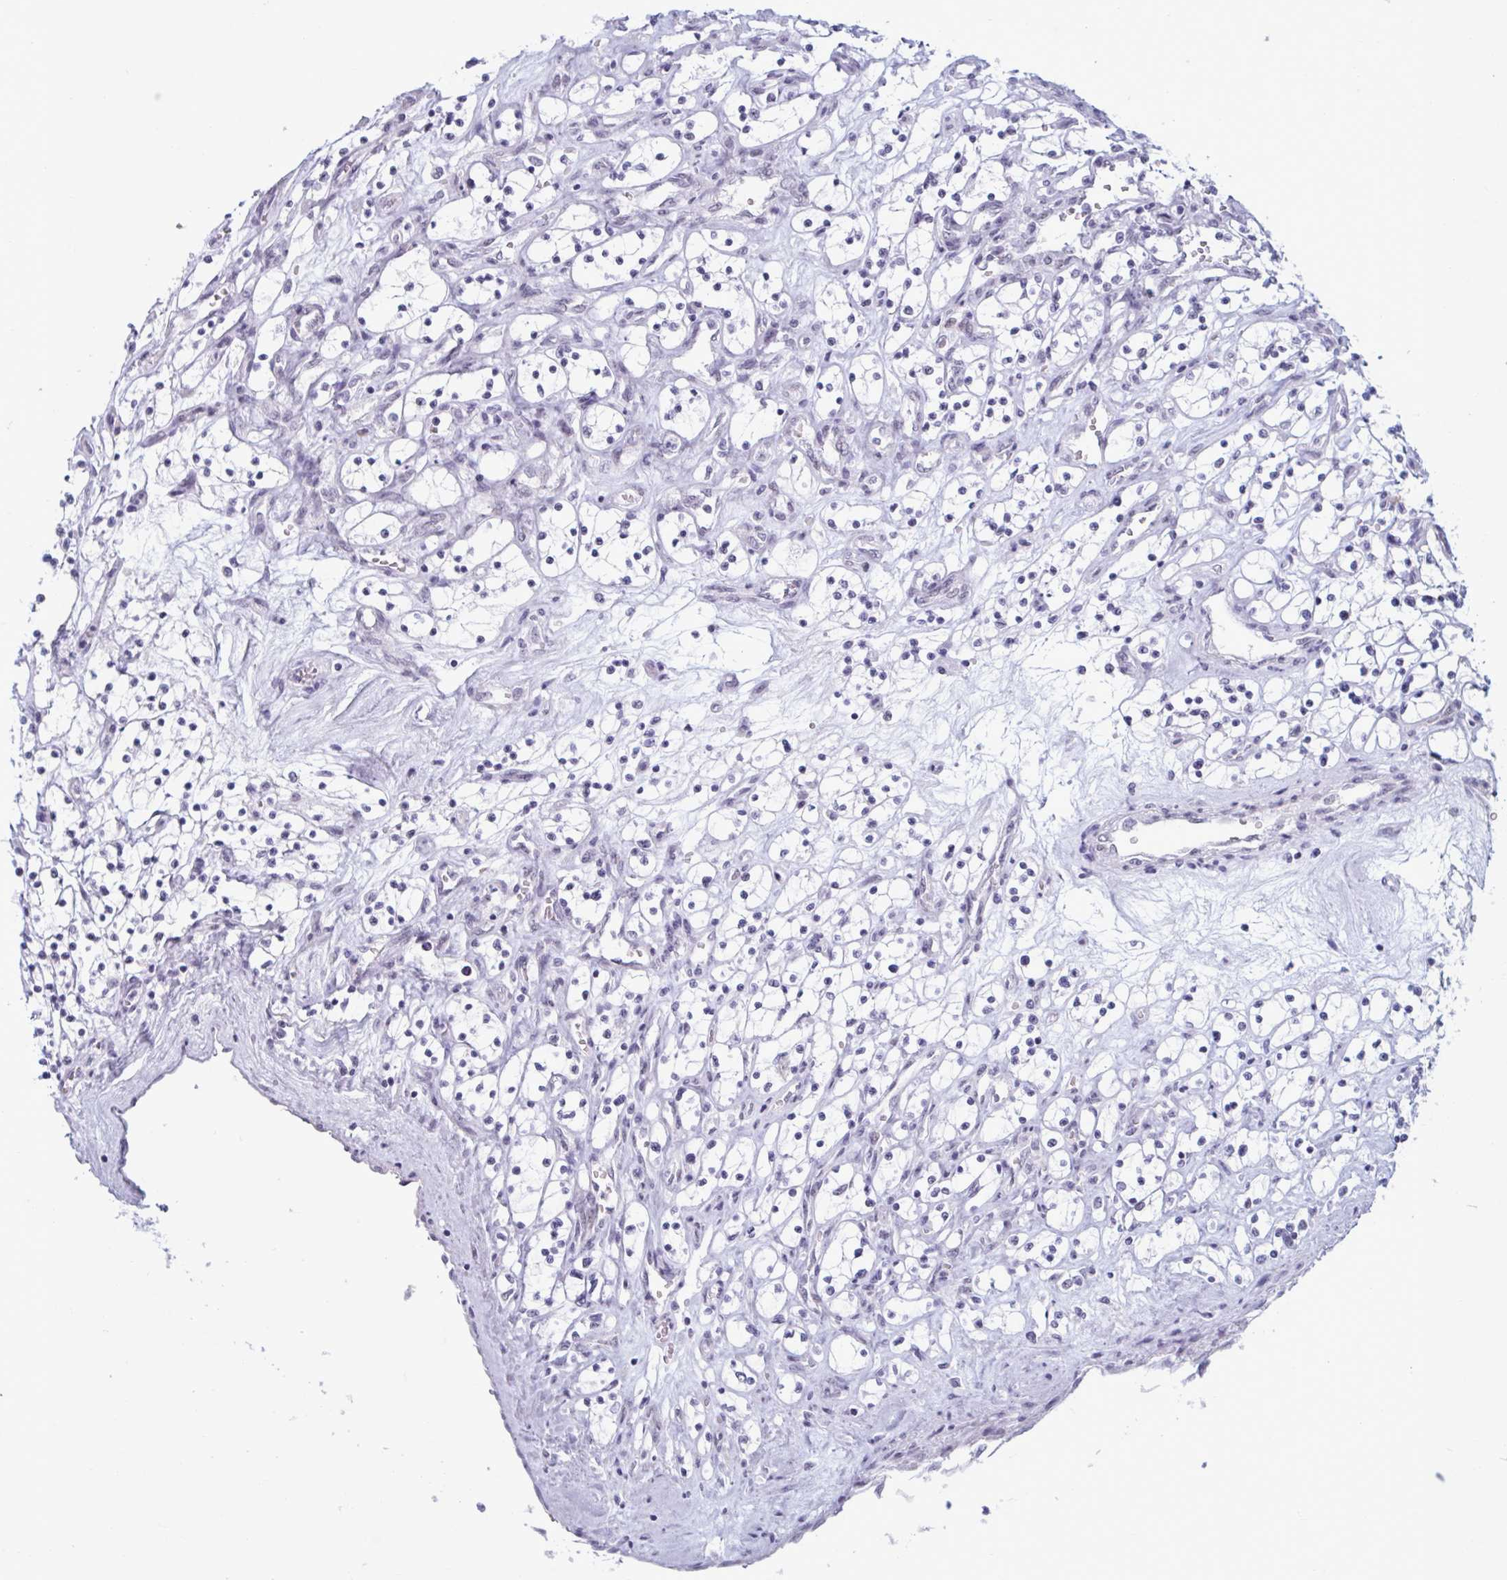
{"staining": {"intensity": "negative", "quantity": "none", "location": "none"}, "tissue": "renal cancer", "cell_type": "Tumor cells", "image_type": "cancer", "snomed": [{"axis": "morphology", "description": "Adenocarcinoma, NOS"}, {"axis": "topography", "description": "Kidney"}], "caption": "Renal adenocarcinoma stained for a protein using immunohistochemistry shows no staining tumor cells.", "gene": "MSMB", "patient": {"sex": "female", "age": 69}}